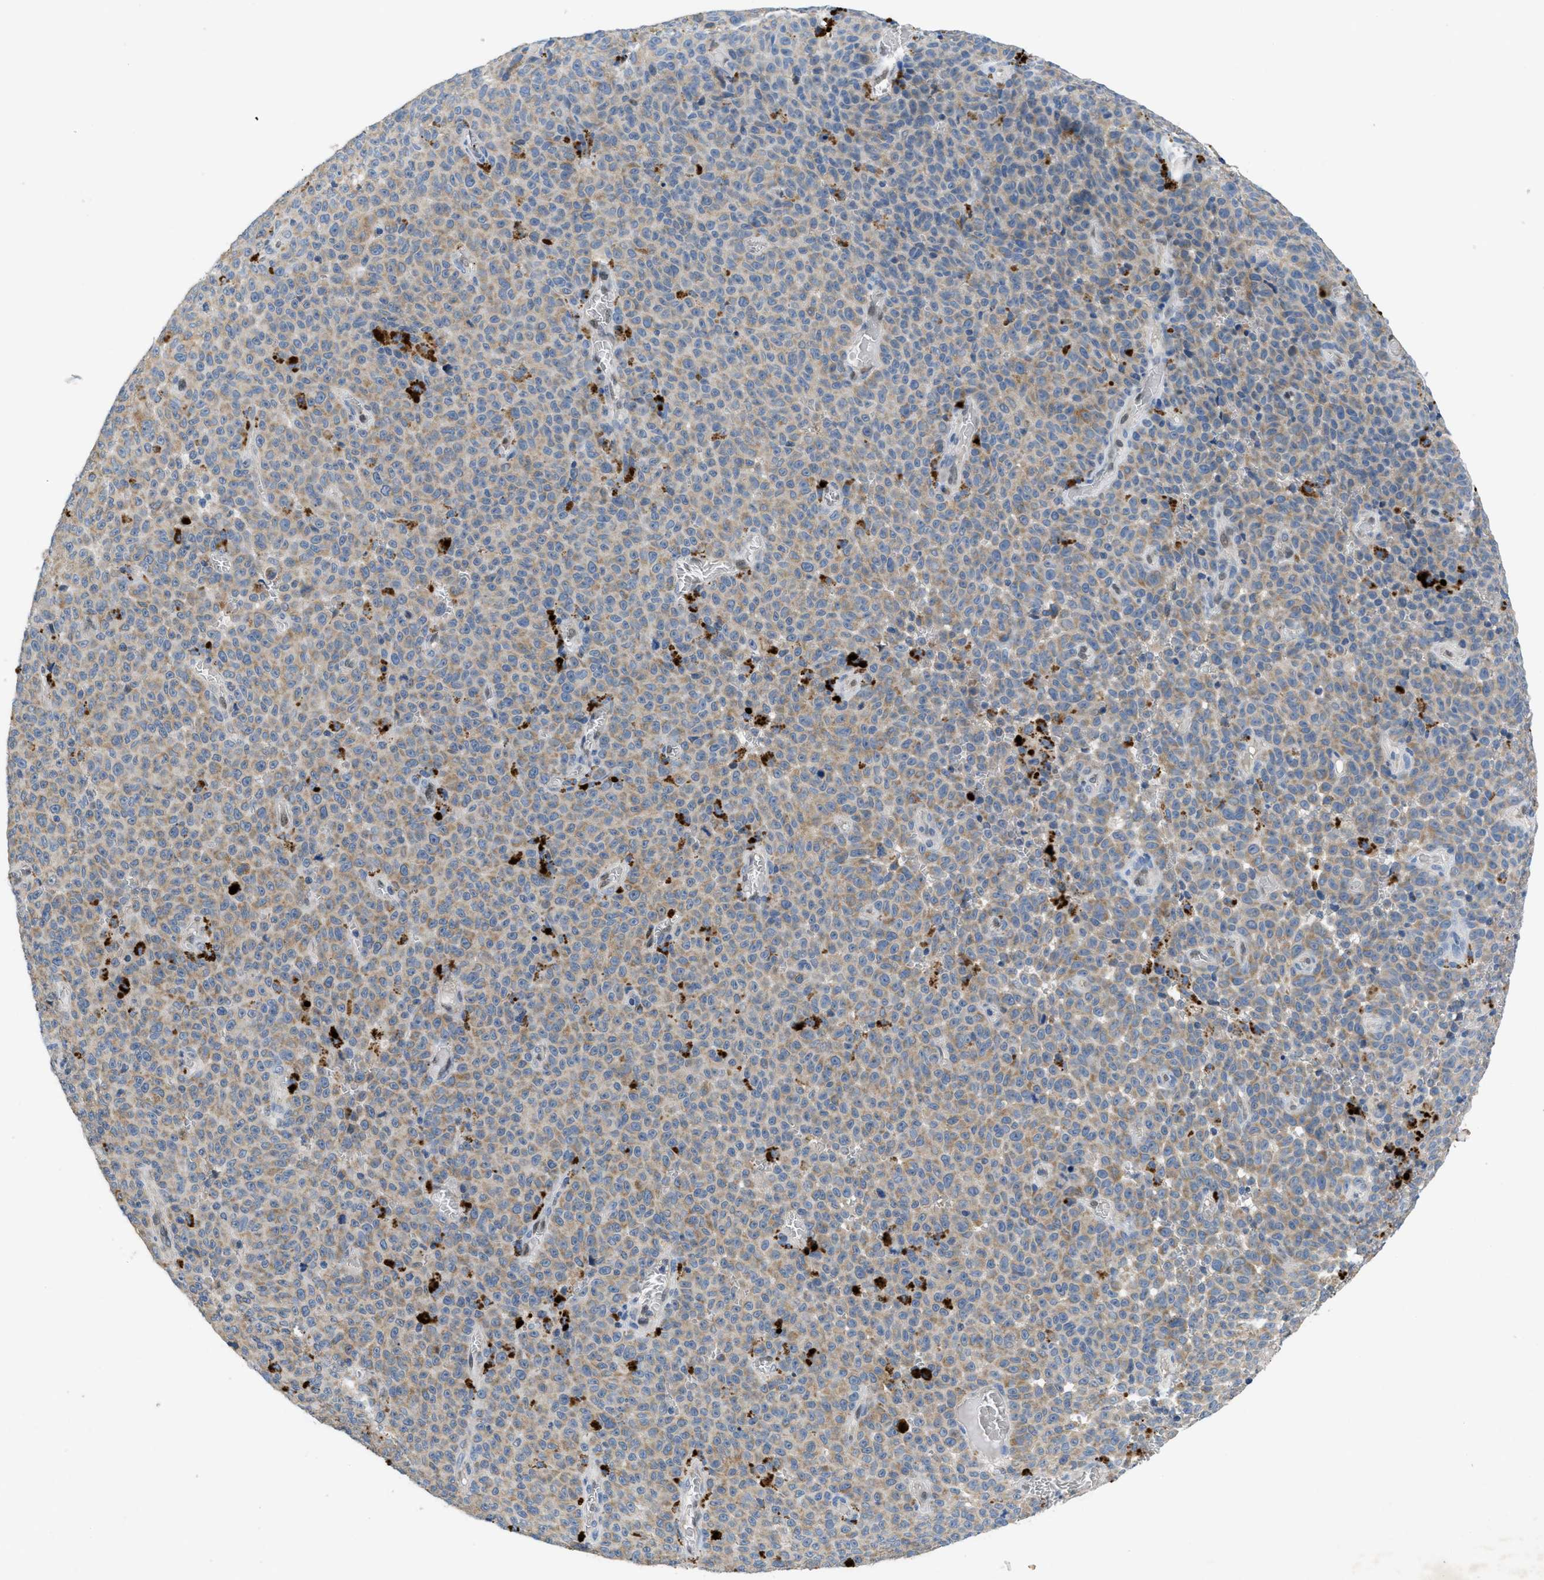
{"staining": {"intensity": "weak", "quantity": ">75%", "location": "cytoplasmic/membranous"}, "tissue": "melanoma", "cell_type": "Tumor cells", "image_type": "cancer", "snomed": [{"axis": "morphology", "description": "Malignant melanoma, NOS"}, {"axis": "topography", "description": "Skin"}], "caption": "Tumor cells display weak cytoplasmic/membranous positivity in approximately >75% of cells in melanoma.", "gene": "PNKD", "patient": {"sex": "female", "age": 82}}